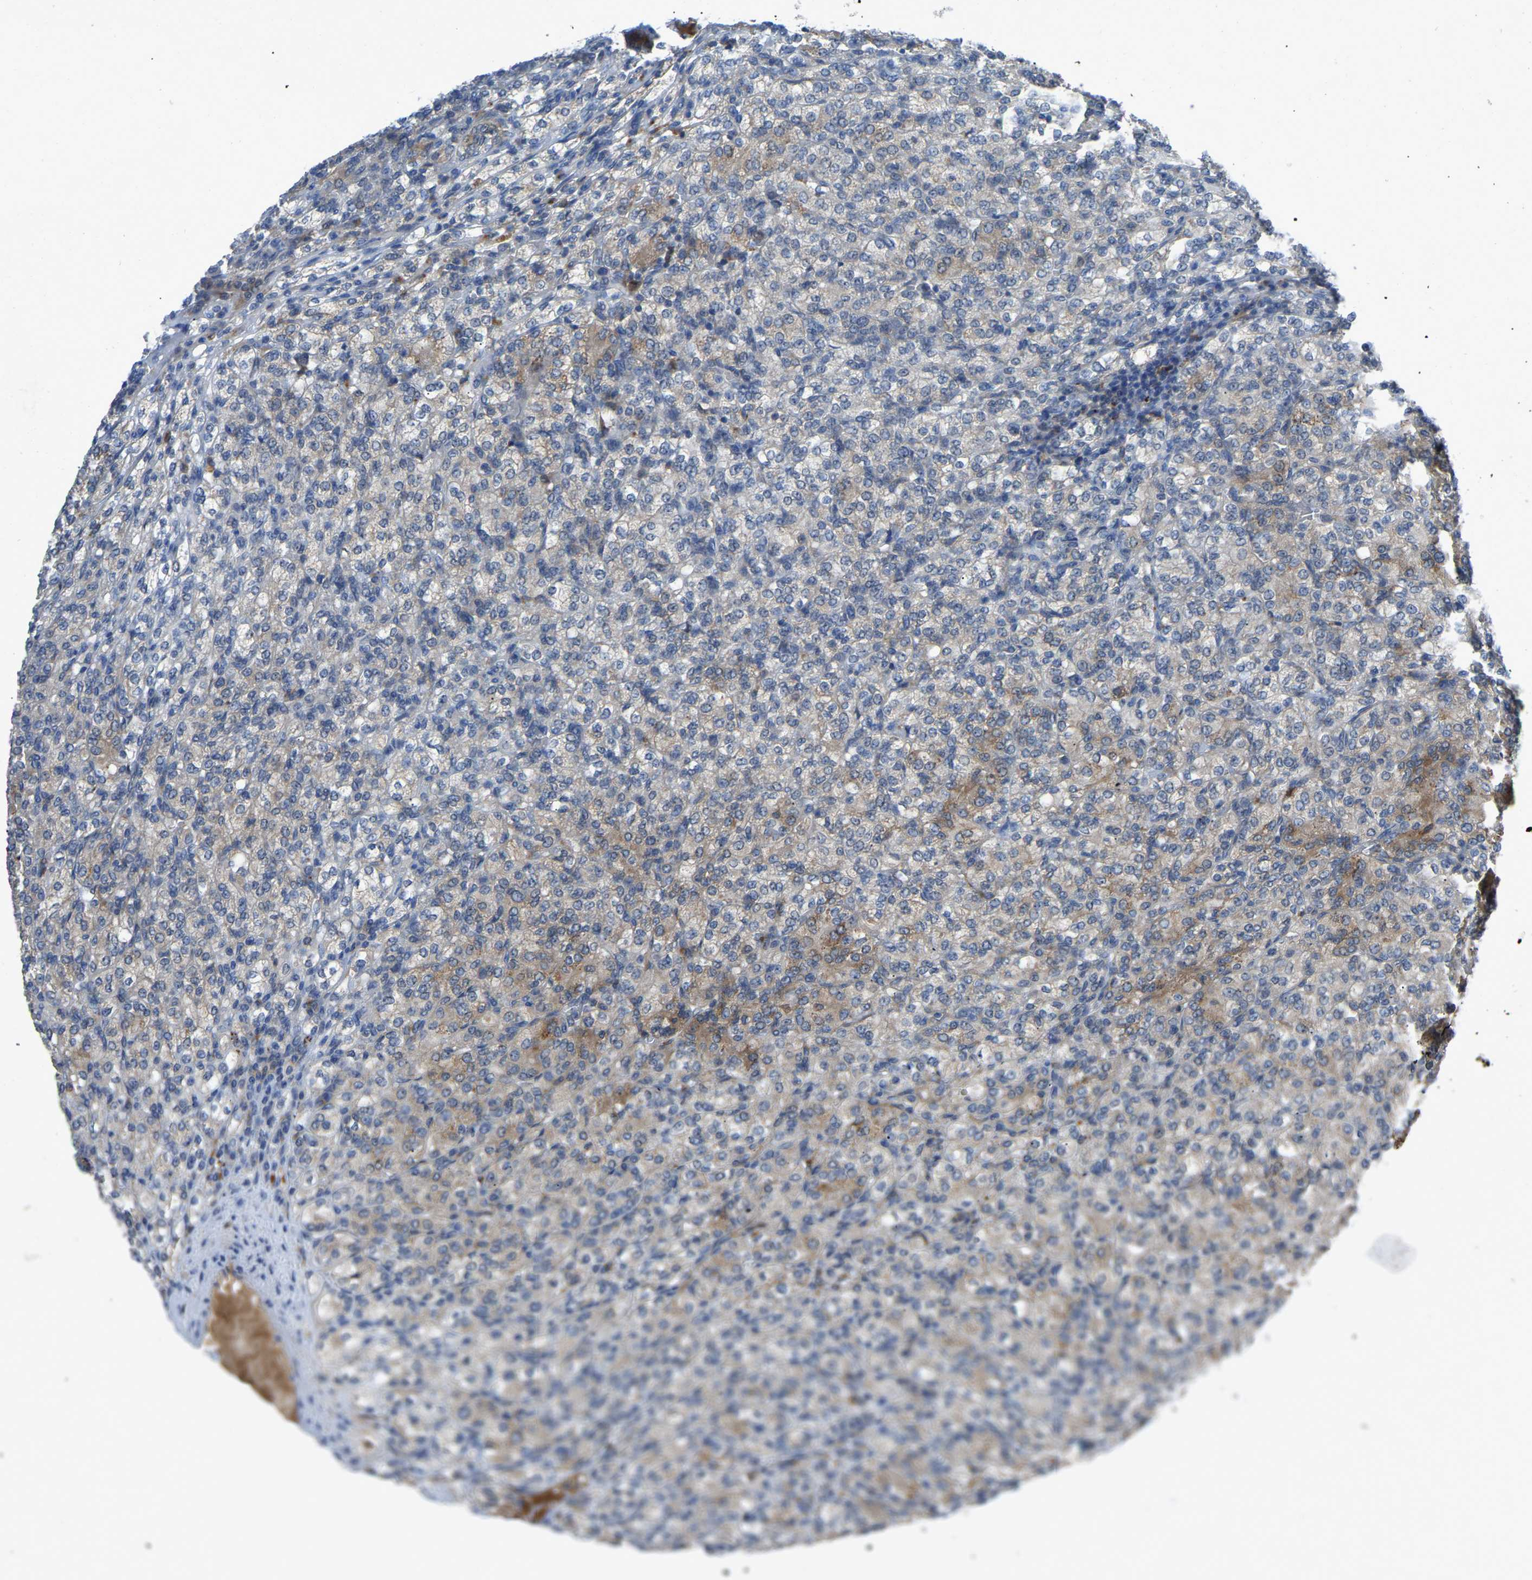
{"staining": {"intensity": "weak", "quantity": "<25%", "location": "cytoplasmic/membranous"}, "tissue": "renal cancer", "cell_type": "Tumor cells", "image_type": "cancer", "snomed": [{"axis": "morphology", "description": "Adenocarcinoma, NOS"}, {"axis": "topography", "description": "Kidney"}], "caption": "Renal cancer was stained to show a protein in brown. There is no significant expression in tumor cells.", "gene": "FHIT", "patient": {"sex": "male", "age": 77}}